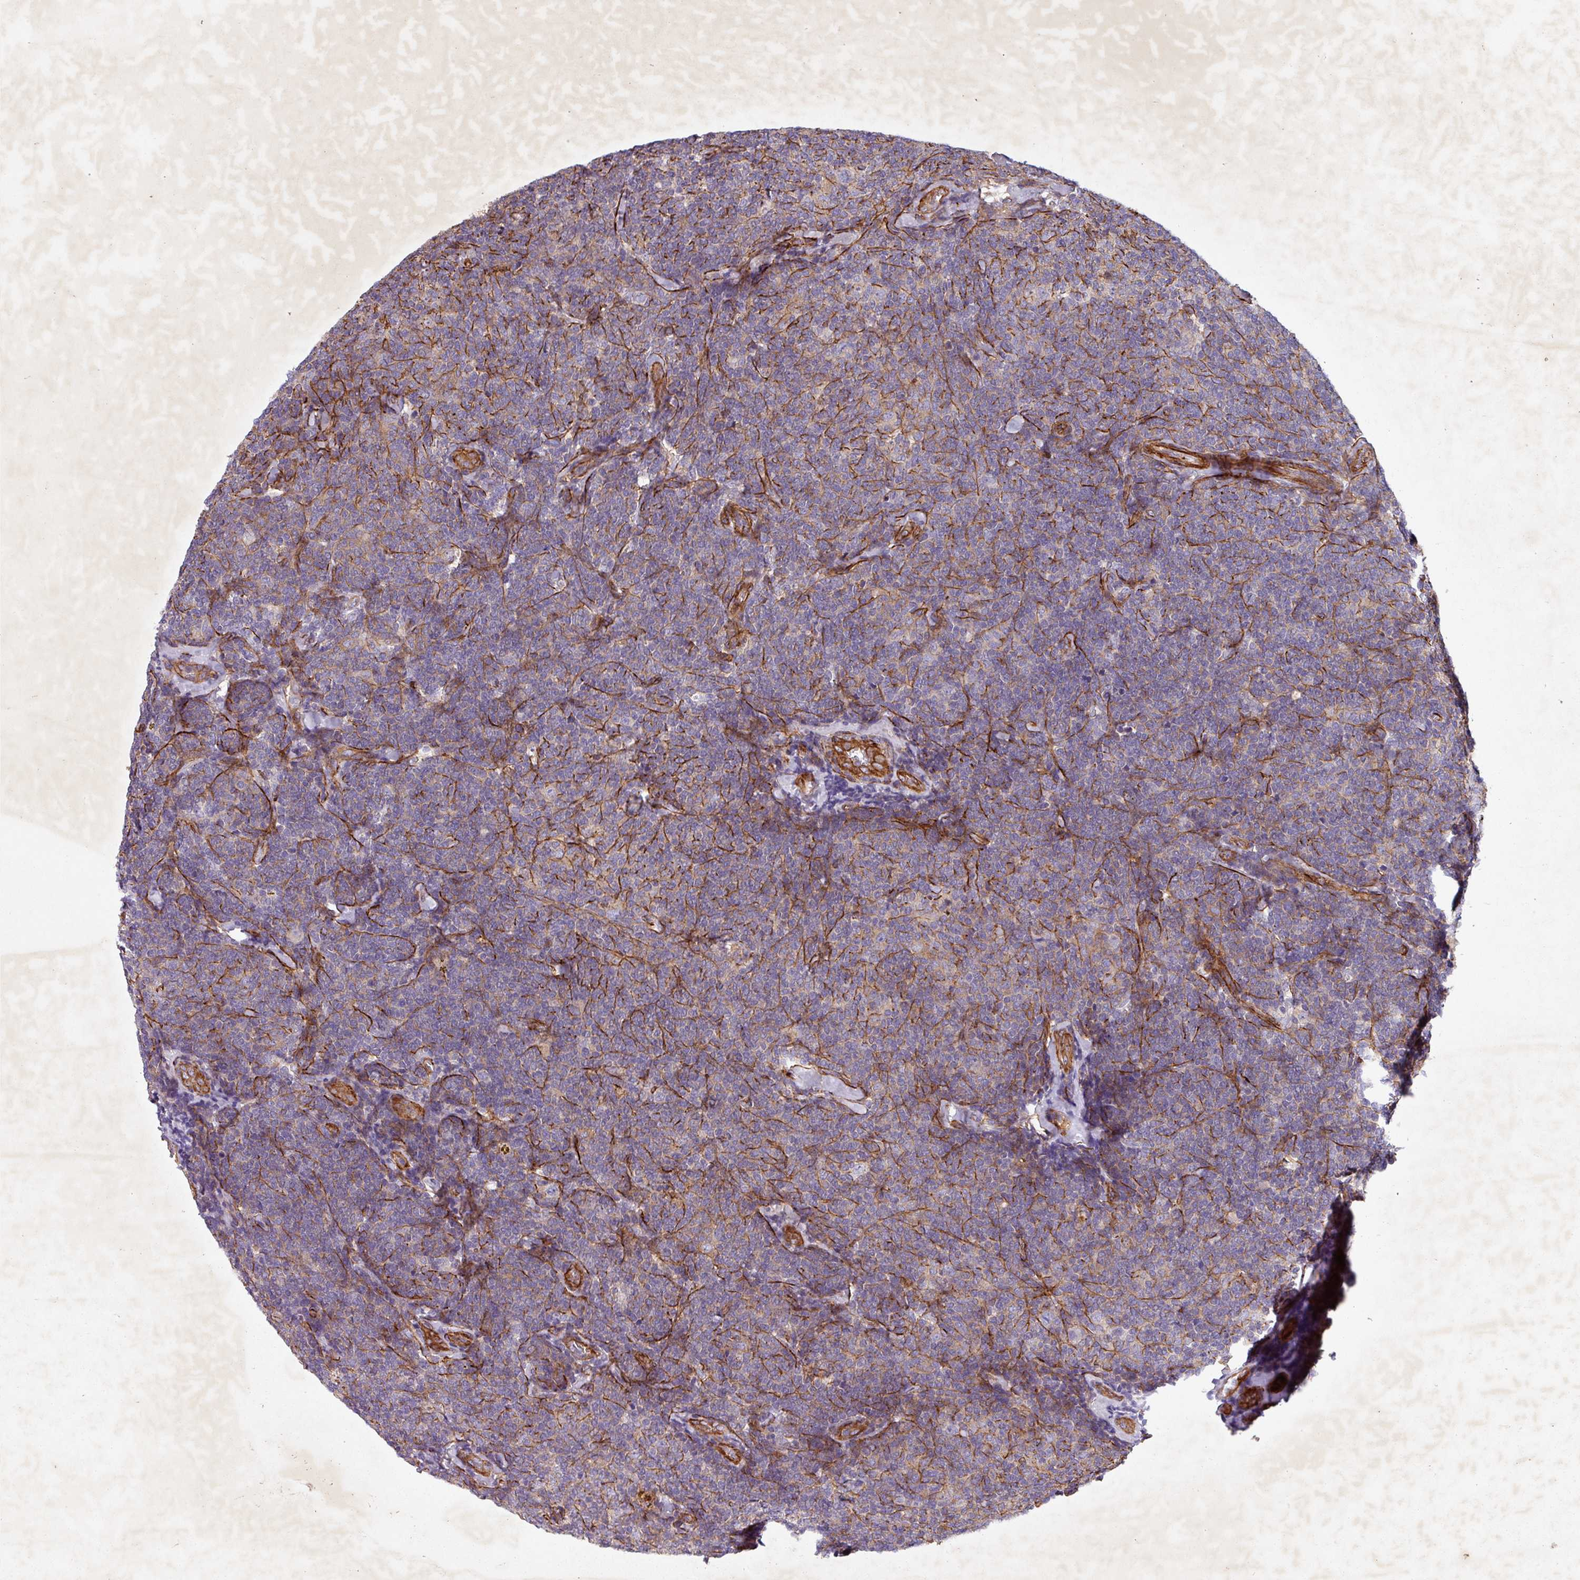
{"staining": {"intensity": "negative", "quantity": "none", "location": "none"}, "tissue": "lymphoma", "cell_type": "Tumor cells", "image_type": "cancer", "snomed": [{"axis": "morphology", "description": "Malignant lymphoma, non-Hodgkin's type, Low grade"}, {"axis": "topography", "description": "Lymph node"}], "caption": "Human lymphoma stained for a protein using IHC exhibits no staining in tumor cells.", "gene": "ATP2C2", "patient": {"sex": "female", "age": 56}}